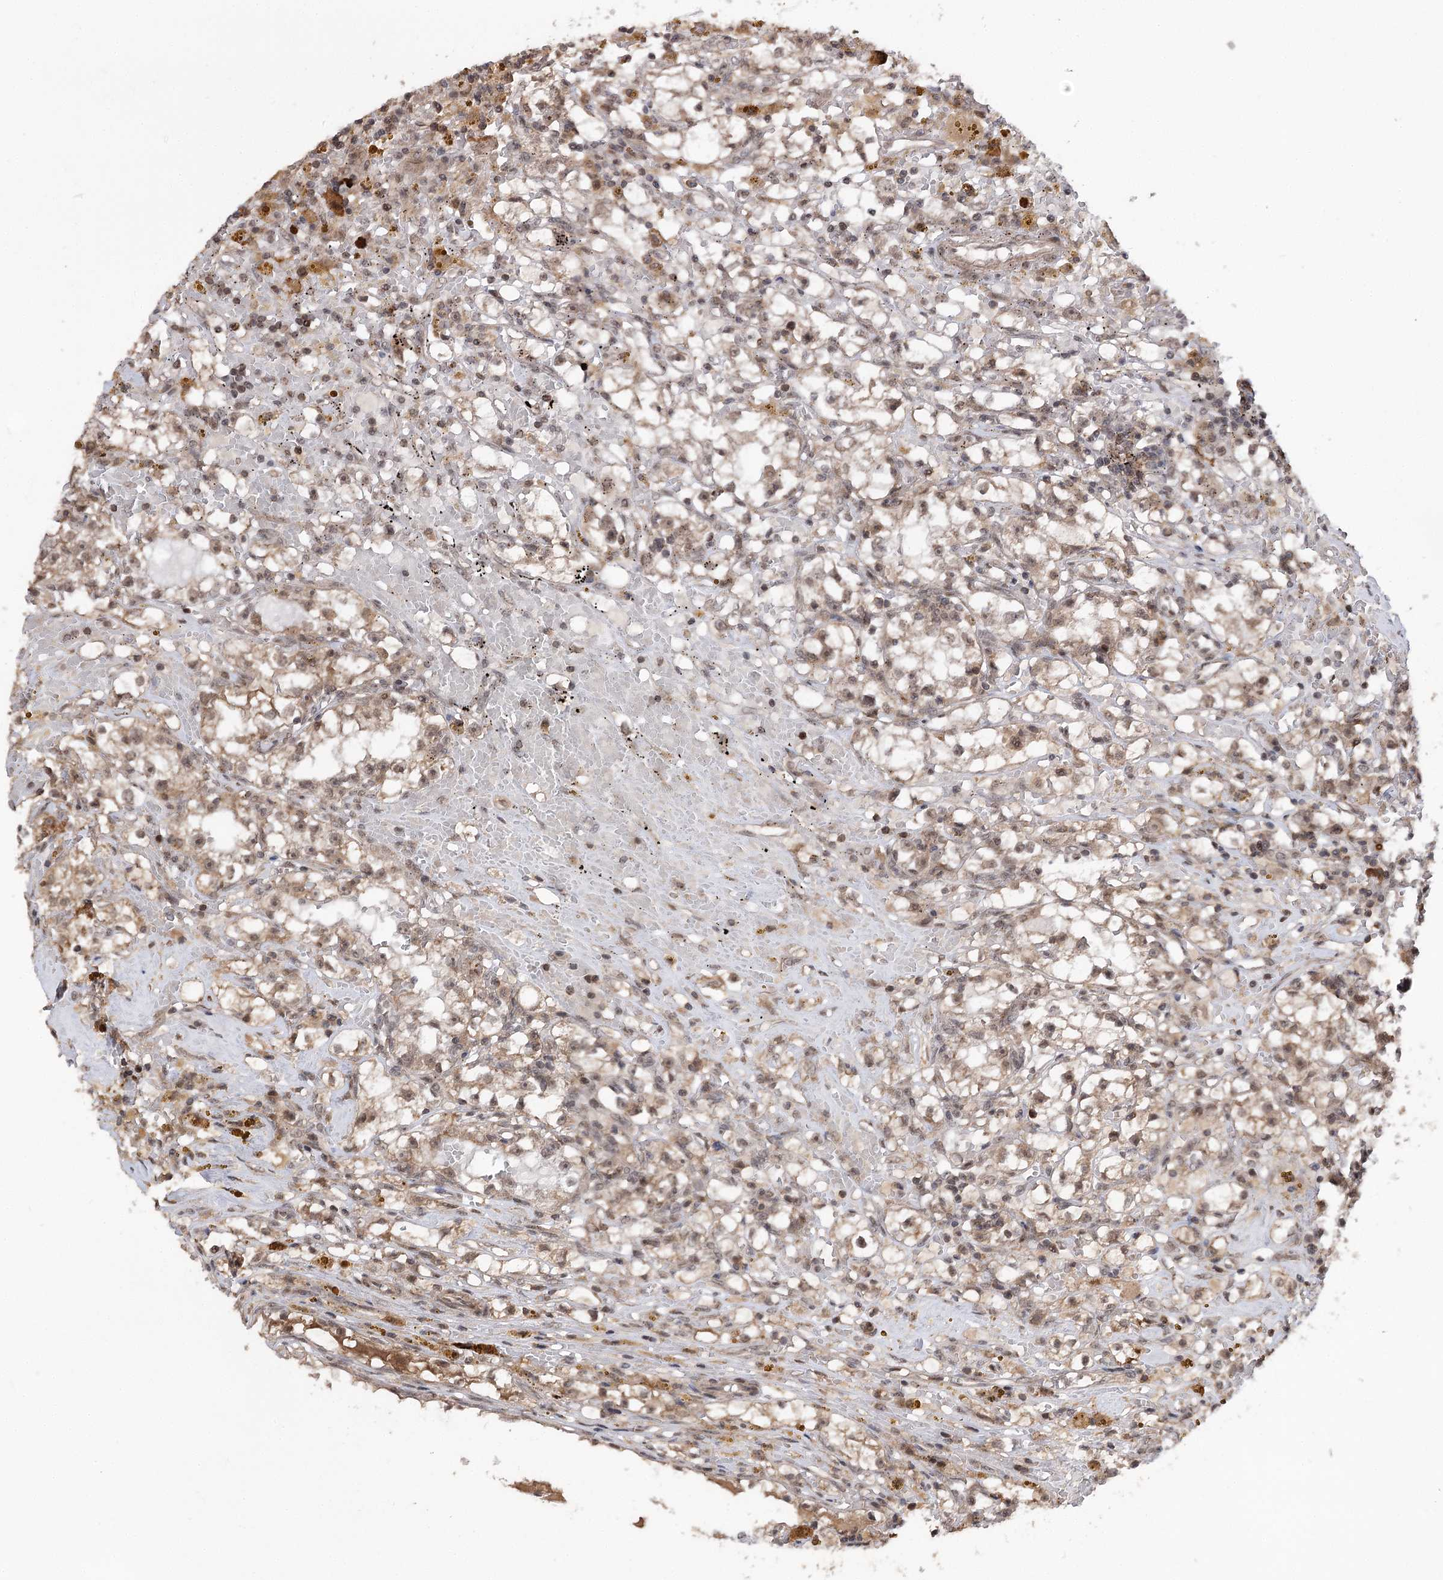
{"staining": {"intensity": "moderate", "quantity": ">75%", "location": "cytoplasmic/membranous,nuclear"}, "tissue": "renal cancer", "cell_type": "Tumor cells", "image_type": "cancer", "snomed": [{"axis": "morphology", "description": "Adenocarcinoma, NOS"}, {"axis": "topography", "description": "Kidney"}], "caption": "Protein staining exhibits moderate cytoplasmic/membranous and nuclear staining in about >75% of tumor cells in renal cancer.", "gene": "FAM53B", "patient": {"sex": "male", "age": 56}}